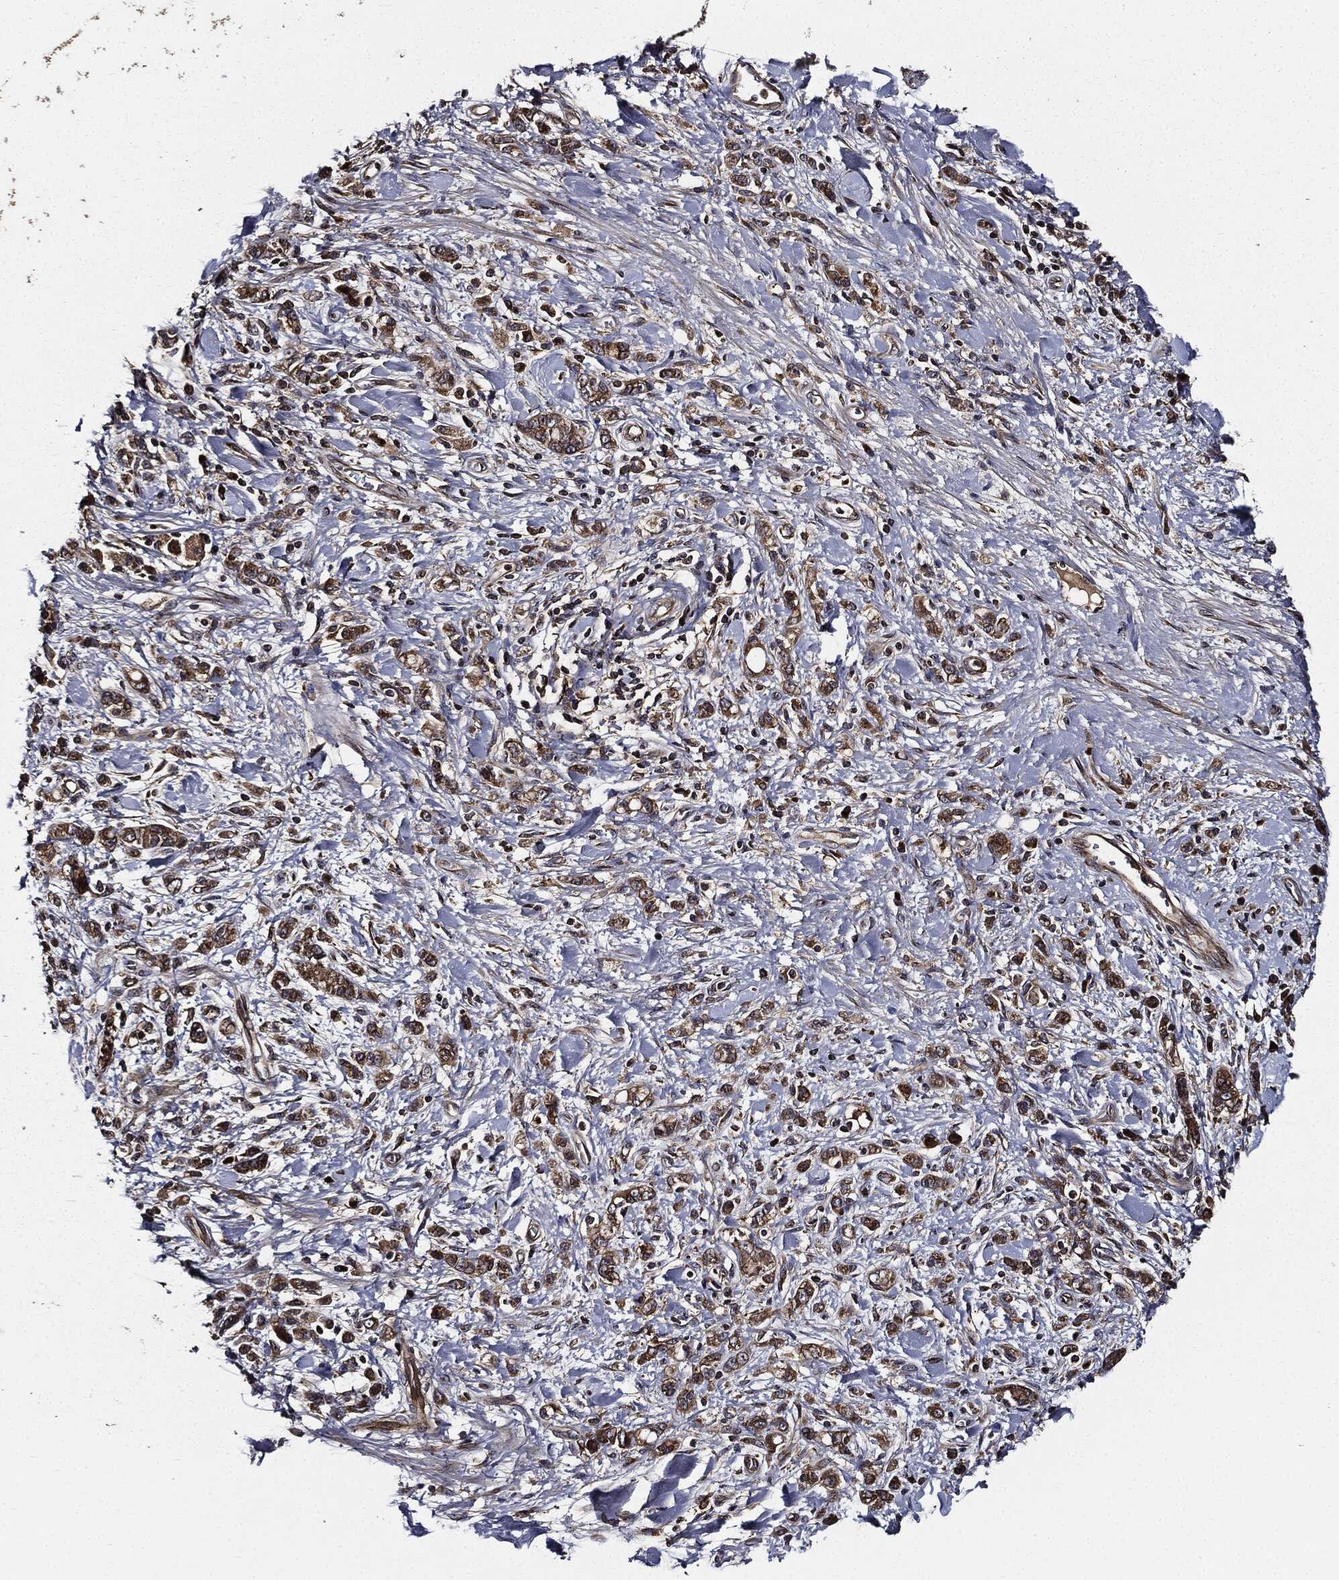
{"staining": {"intensity": "moderate", "quantity": ">75%", "location": "cytoplasmic/membranous"}, "tissue": "stomach cancer", "cell_type": "Tumor cells", "image_type": "cancer", "snomed": [{"axis": "morphology", "description": "Adenocarcinoma, NOS"}, {"axis": "topography", "description": "Stomach"}], "caption": "The image displays a brown stain indicating the presence of a protein in the cytoplasmic/membranous of tumor cells in stomach cancer.", "gene": "HTT", "patient": {"sex": "male", "age": 77}}